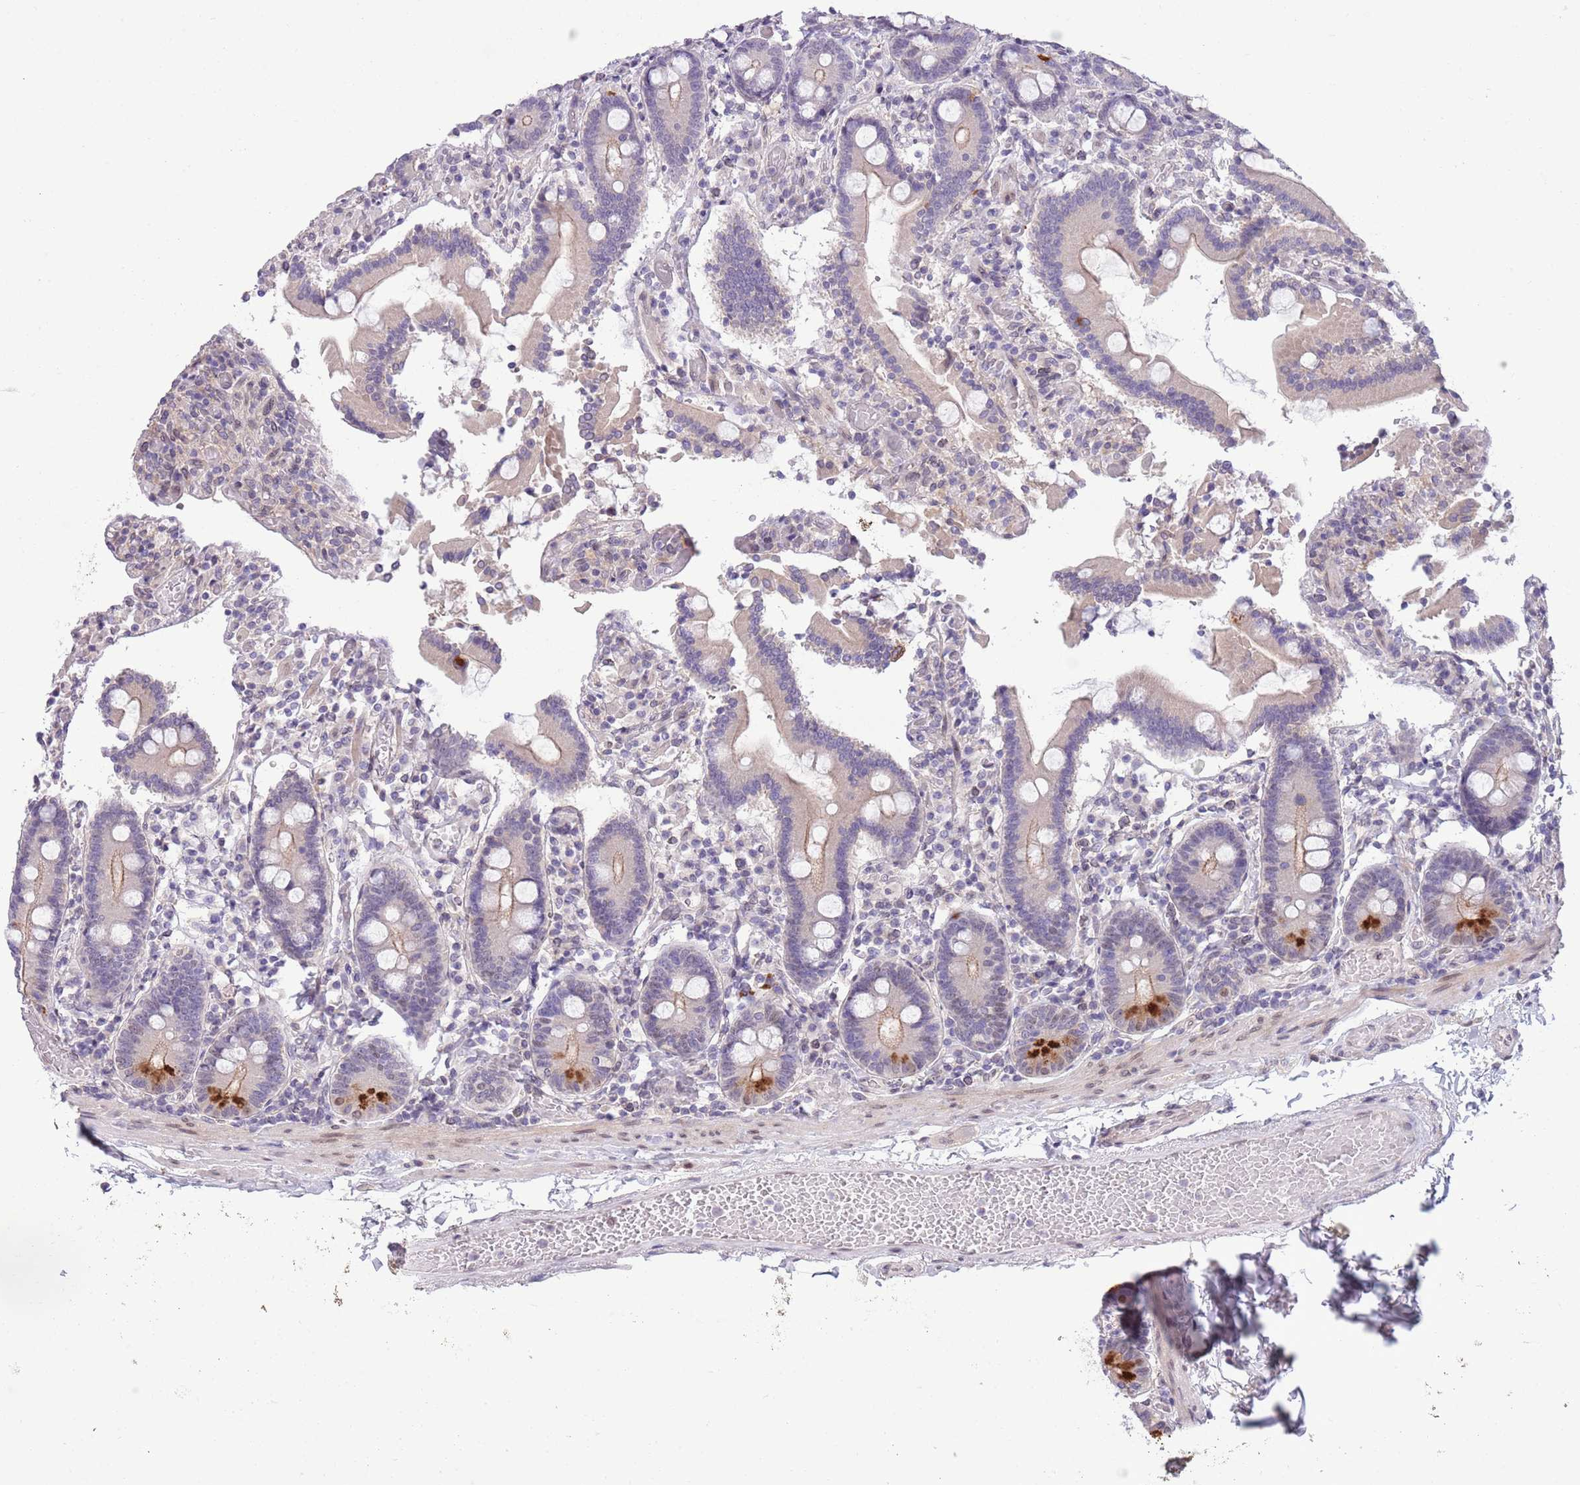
{"staining": {"intensity": "strong", "quantity": "<25%", "location": "cytoplasmic/membranous"}, "tissue": "duodenum", "cell_type": "Glandular cells", "image_type": "normal", "snomed": [{"axis": "morphology", "description": "Normal tissue, NOS"}, {"axis": "topography", "description": "Duodenum"}], "caption": "DAB immunohistochemical staining of normal duodenum demonstrates strong cytoplasmic/membranous protein positivity in approximately <25% of glandular cells.", "gene": "CCND2", "patient": {"sex": "male", "age": 55}}